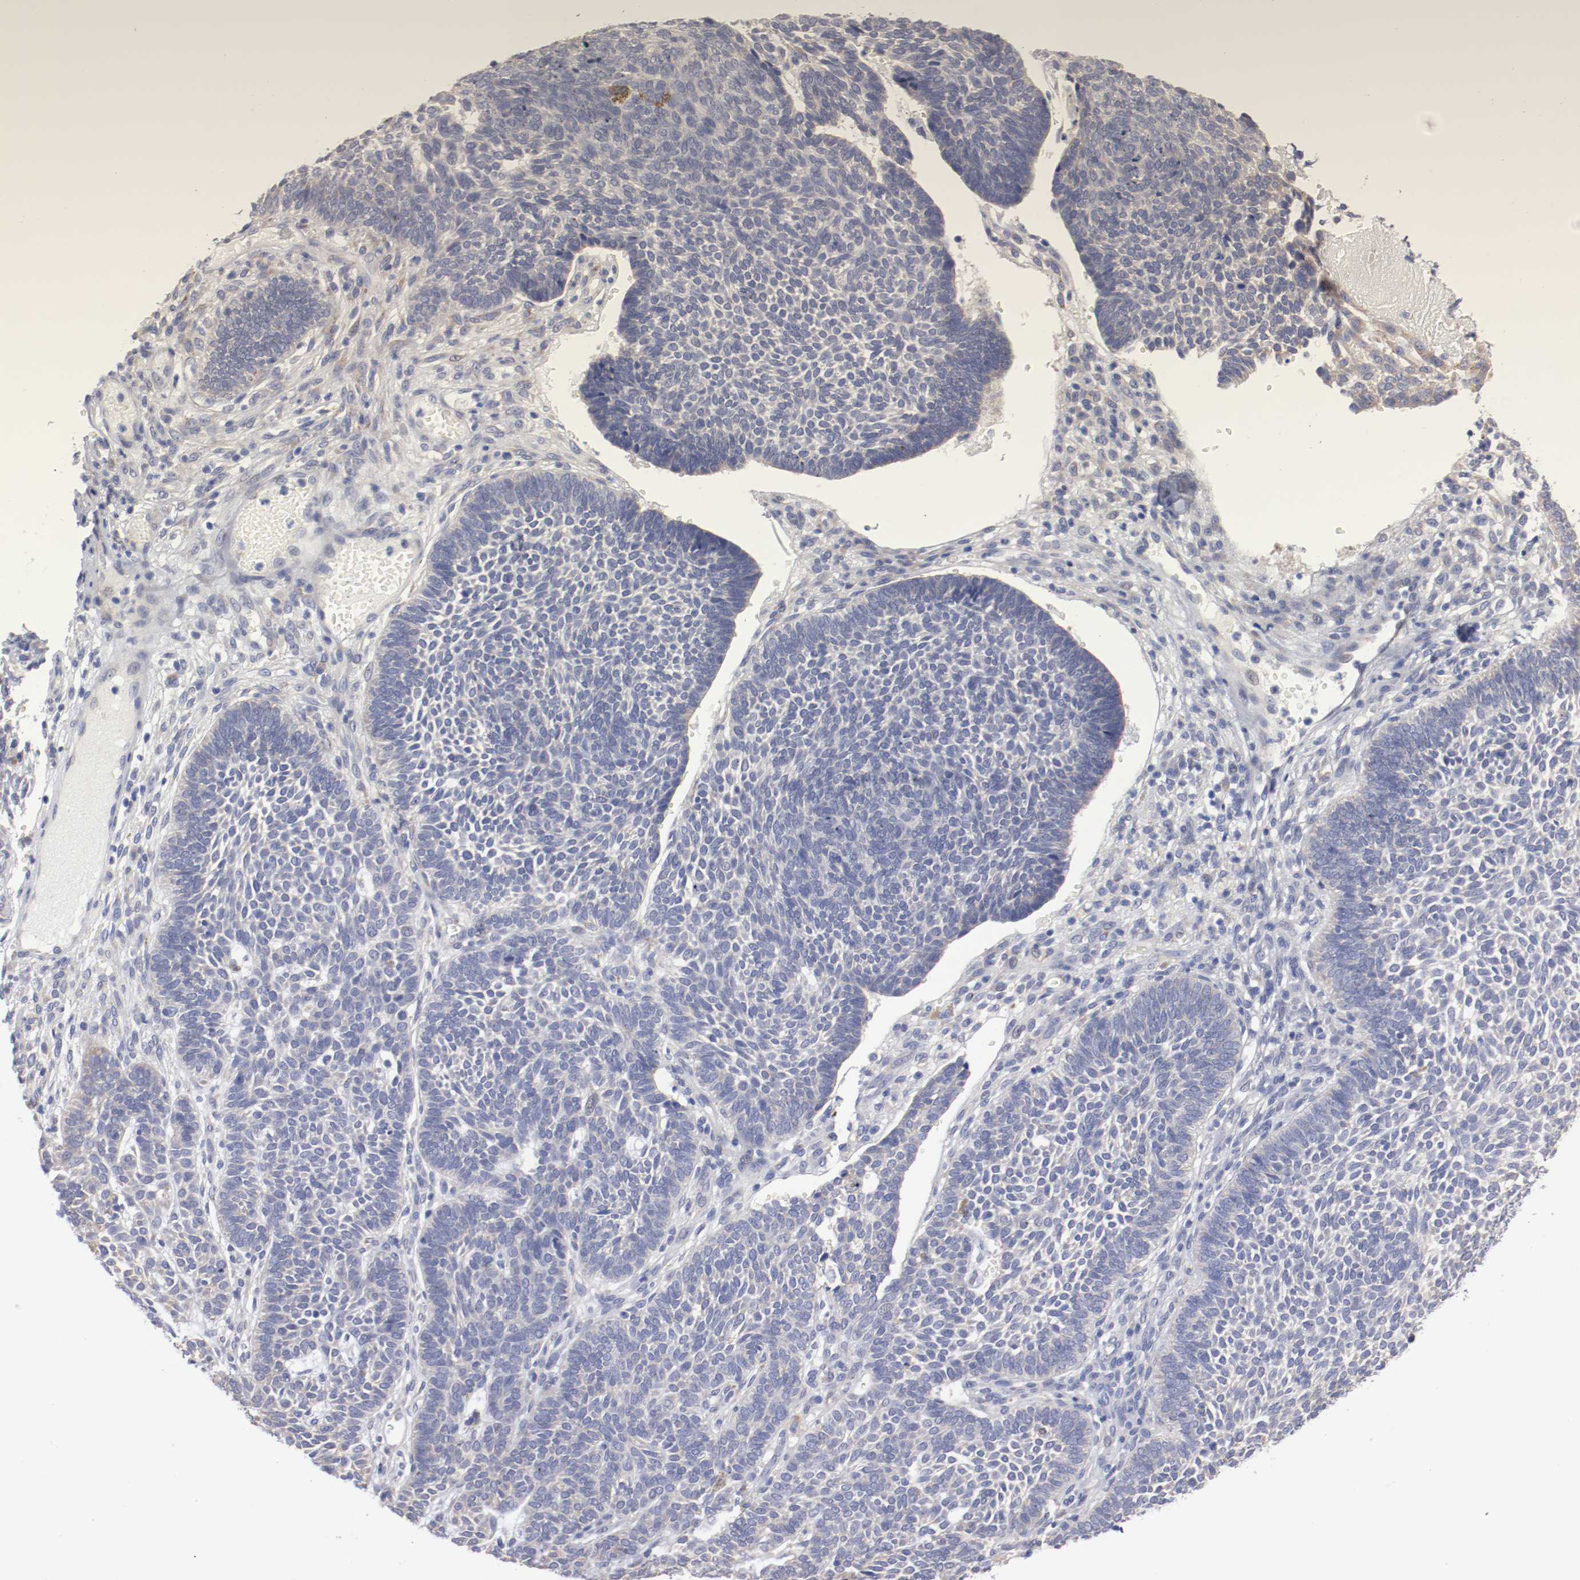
{"staining": {"intensity": "weak", "quantity": "<25%", "location": "cytoplasmic/membranous"}, "tissue": "skin cancer", "cell_type": "Tumor cells", "image_type": "cancer", "snomed": [{"axis": "morphology", "description": "Normal tissue, NOS"}, {"axis": "morphology", "description": "Basal cell carcinoma"}, {"axis": "topography", "description": "Skin"}], "caption": "Immunohistochemical staining of skin cancer (basal cell carcinoma) shows no significant positivity in tumor cells. Nuclei are stained in blue.", "gene": "CPE", "patient": {"sex": "male", "age": 87}}